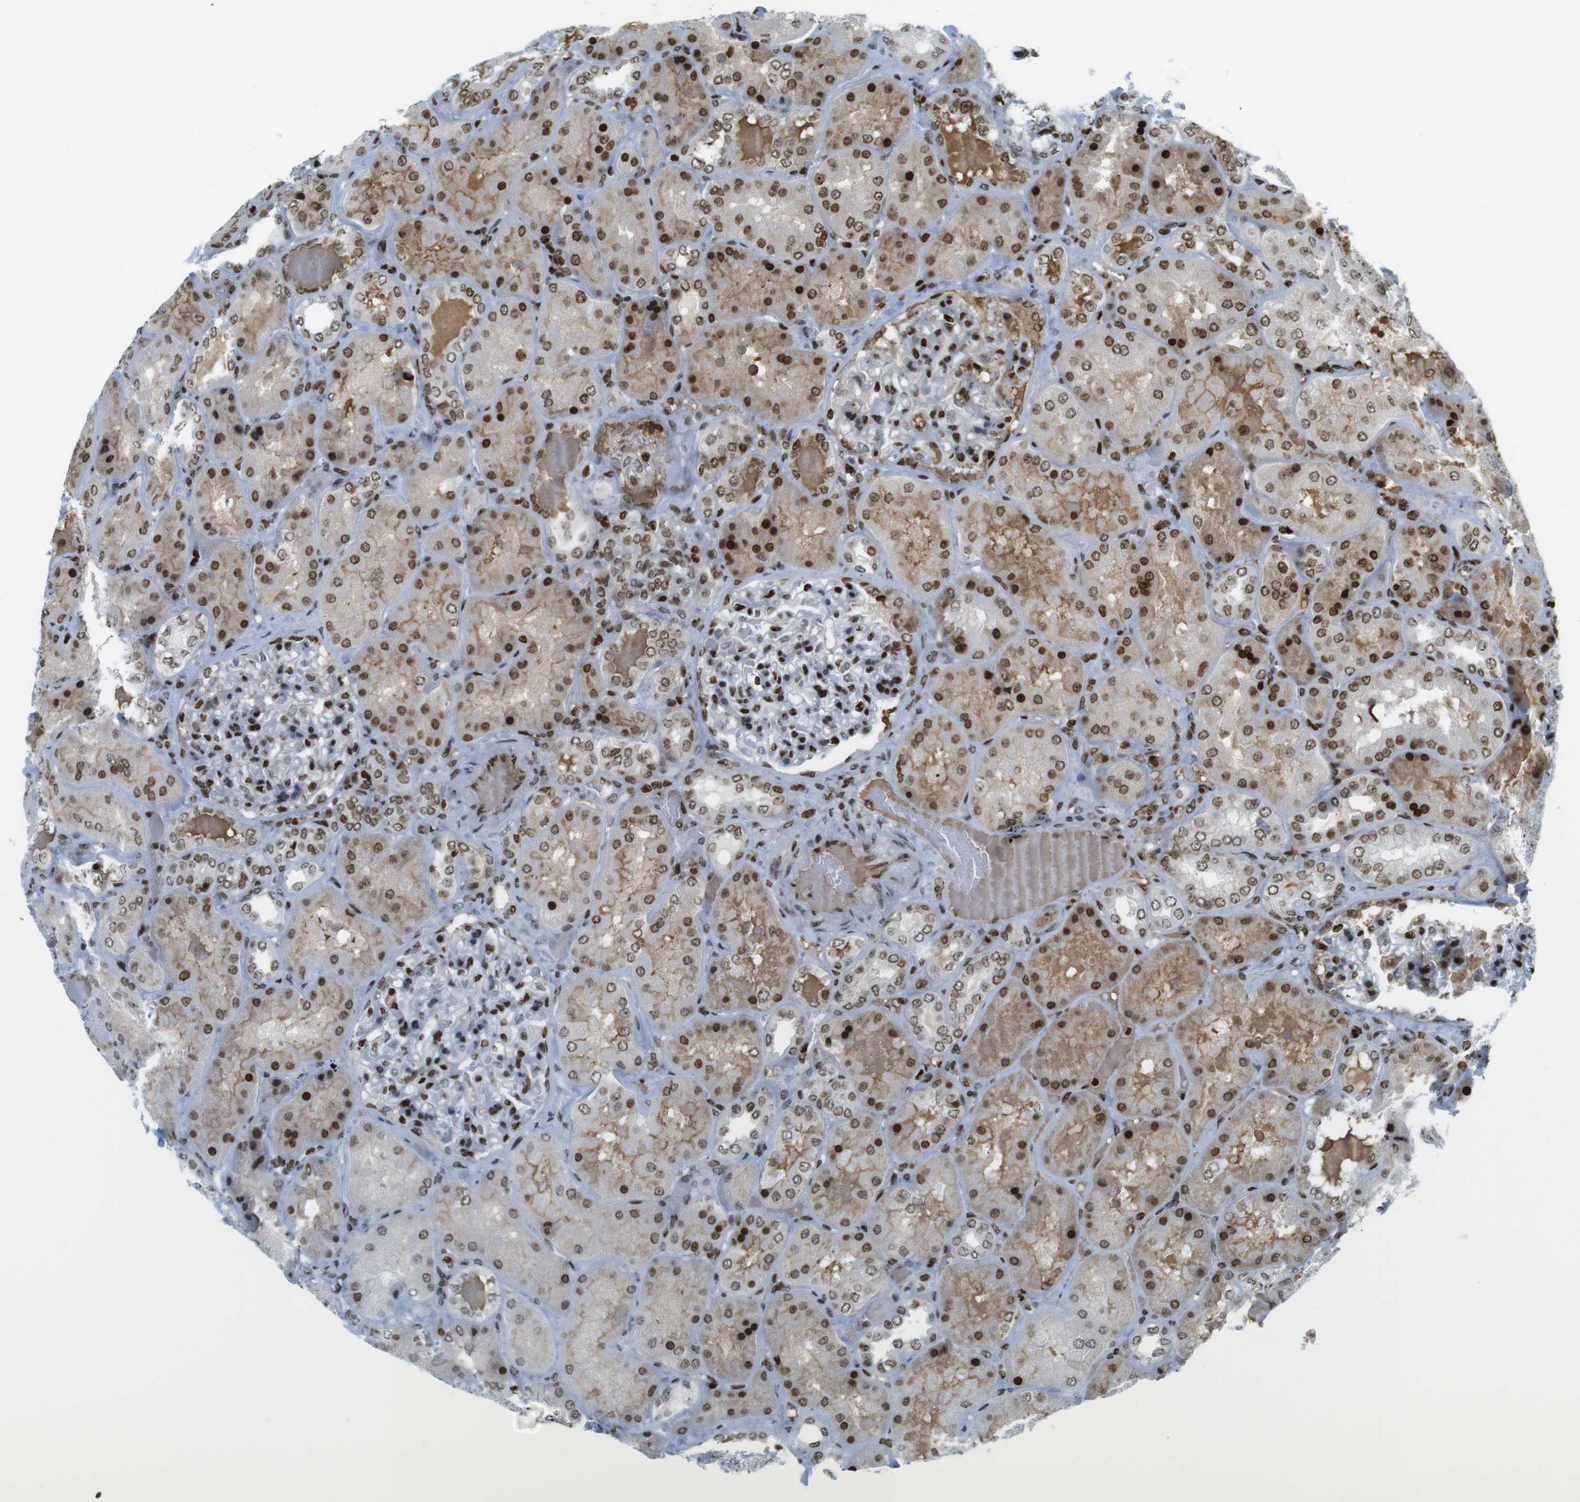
{"staining": {"intensity": "strong", "quantity": ">75%", "location": "nuclear"}, "tissue": "kidney", "cell_type": "Cells in glomeruli", "image_type": "normal", "snomed": [{"axis": "morphology", "description": "Normal tissue, NOS"}, {"axis": "topography", "description": "Kidney"}], "caption": "Strong nuclear staining for a protein is present in about >75% of cells in glomeruli of unremarkable kidney using immunohistochemistry.", "gene": "H2AC8", "patient": {"sex": "female", "age": 56}}